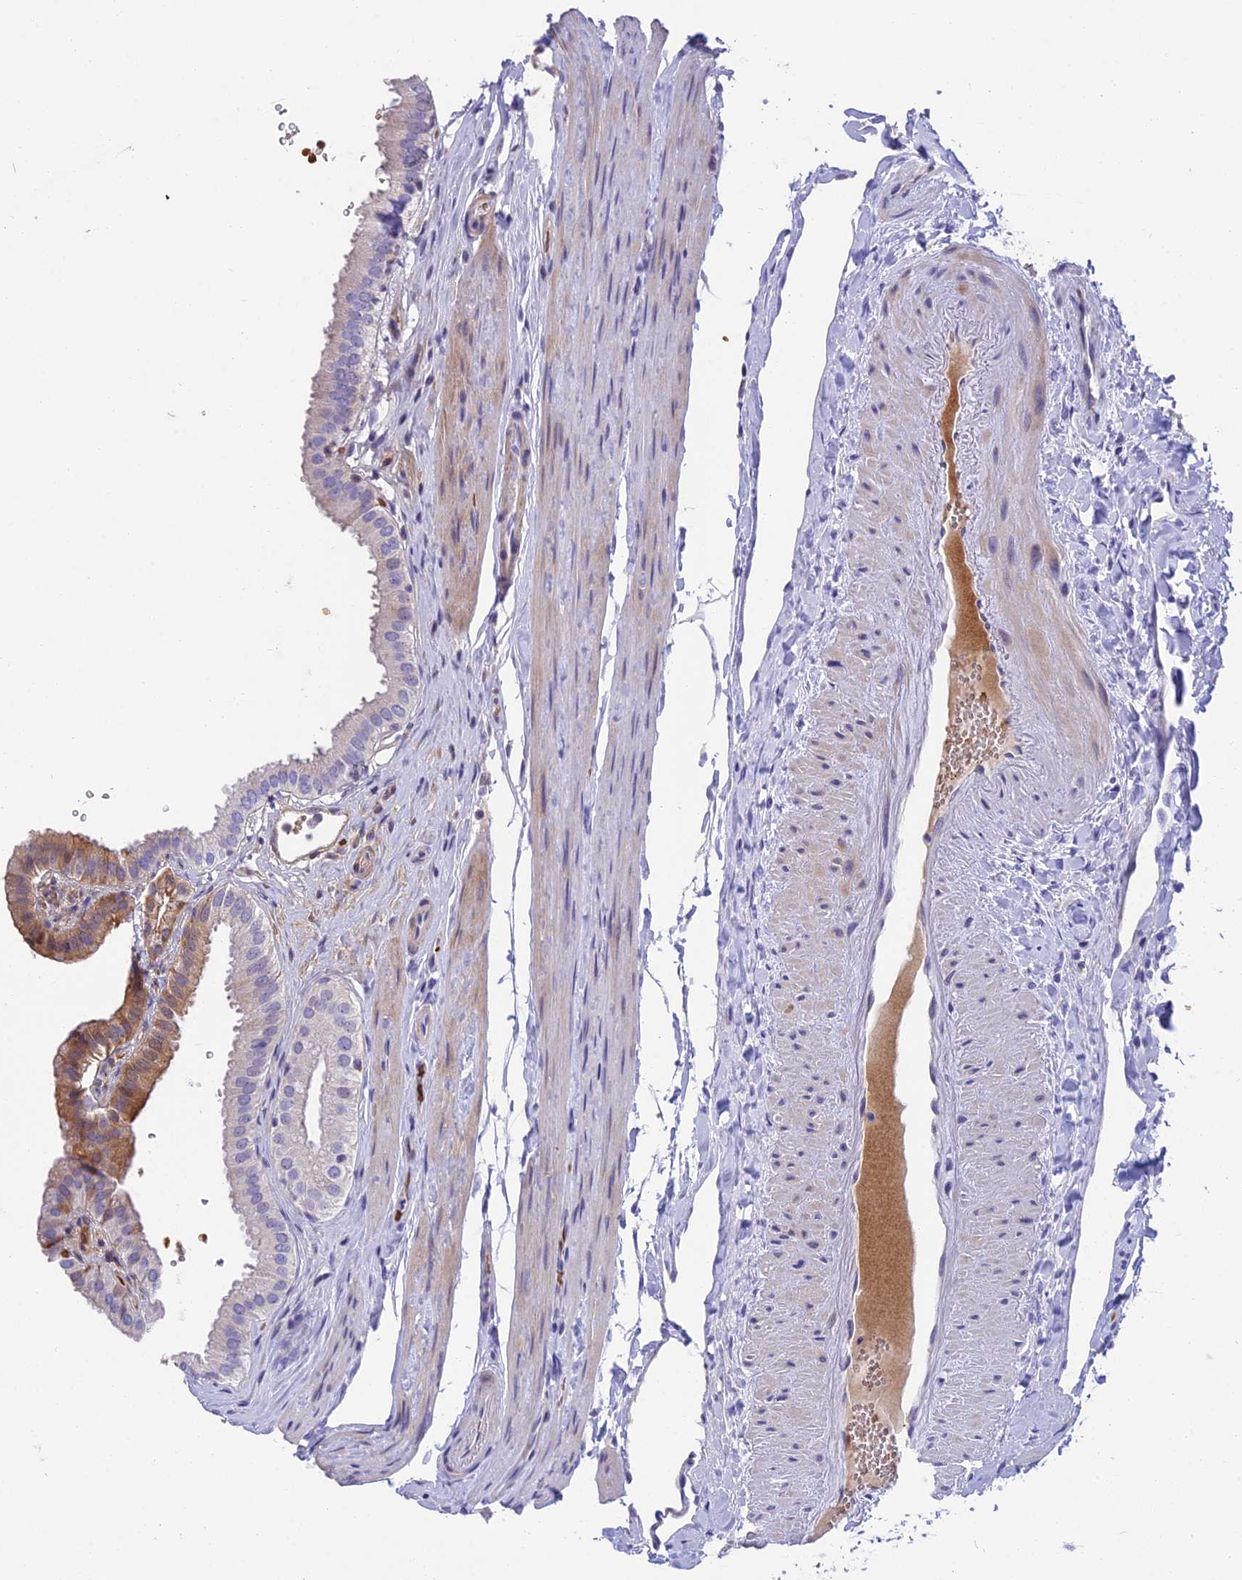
{"staining": {"intensity": "moderate", "quantity": "<25%", "location": "cytoplasmic/membranous"}, "tissue": "gallbladder", "cell_type": "Glandular cells", "image_type": "normal", "snomed": [{"axis": "morphology", "description": "Normal tissue, NOS"}, {"axis": "topography", "description": "Gallbladder"}], "caption": "An IHC image of benign tissue is shown. Protein staining in brown highlights moderate cytoplasmic/membranous positivity in gallbladder within glandular cells.", "gene": "TNNC2", "patient": {"sex": "female", "age": 61}}